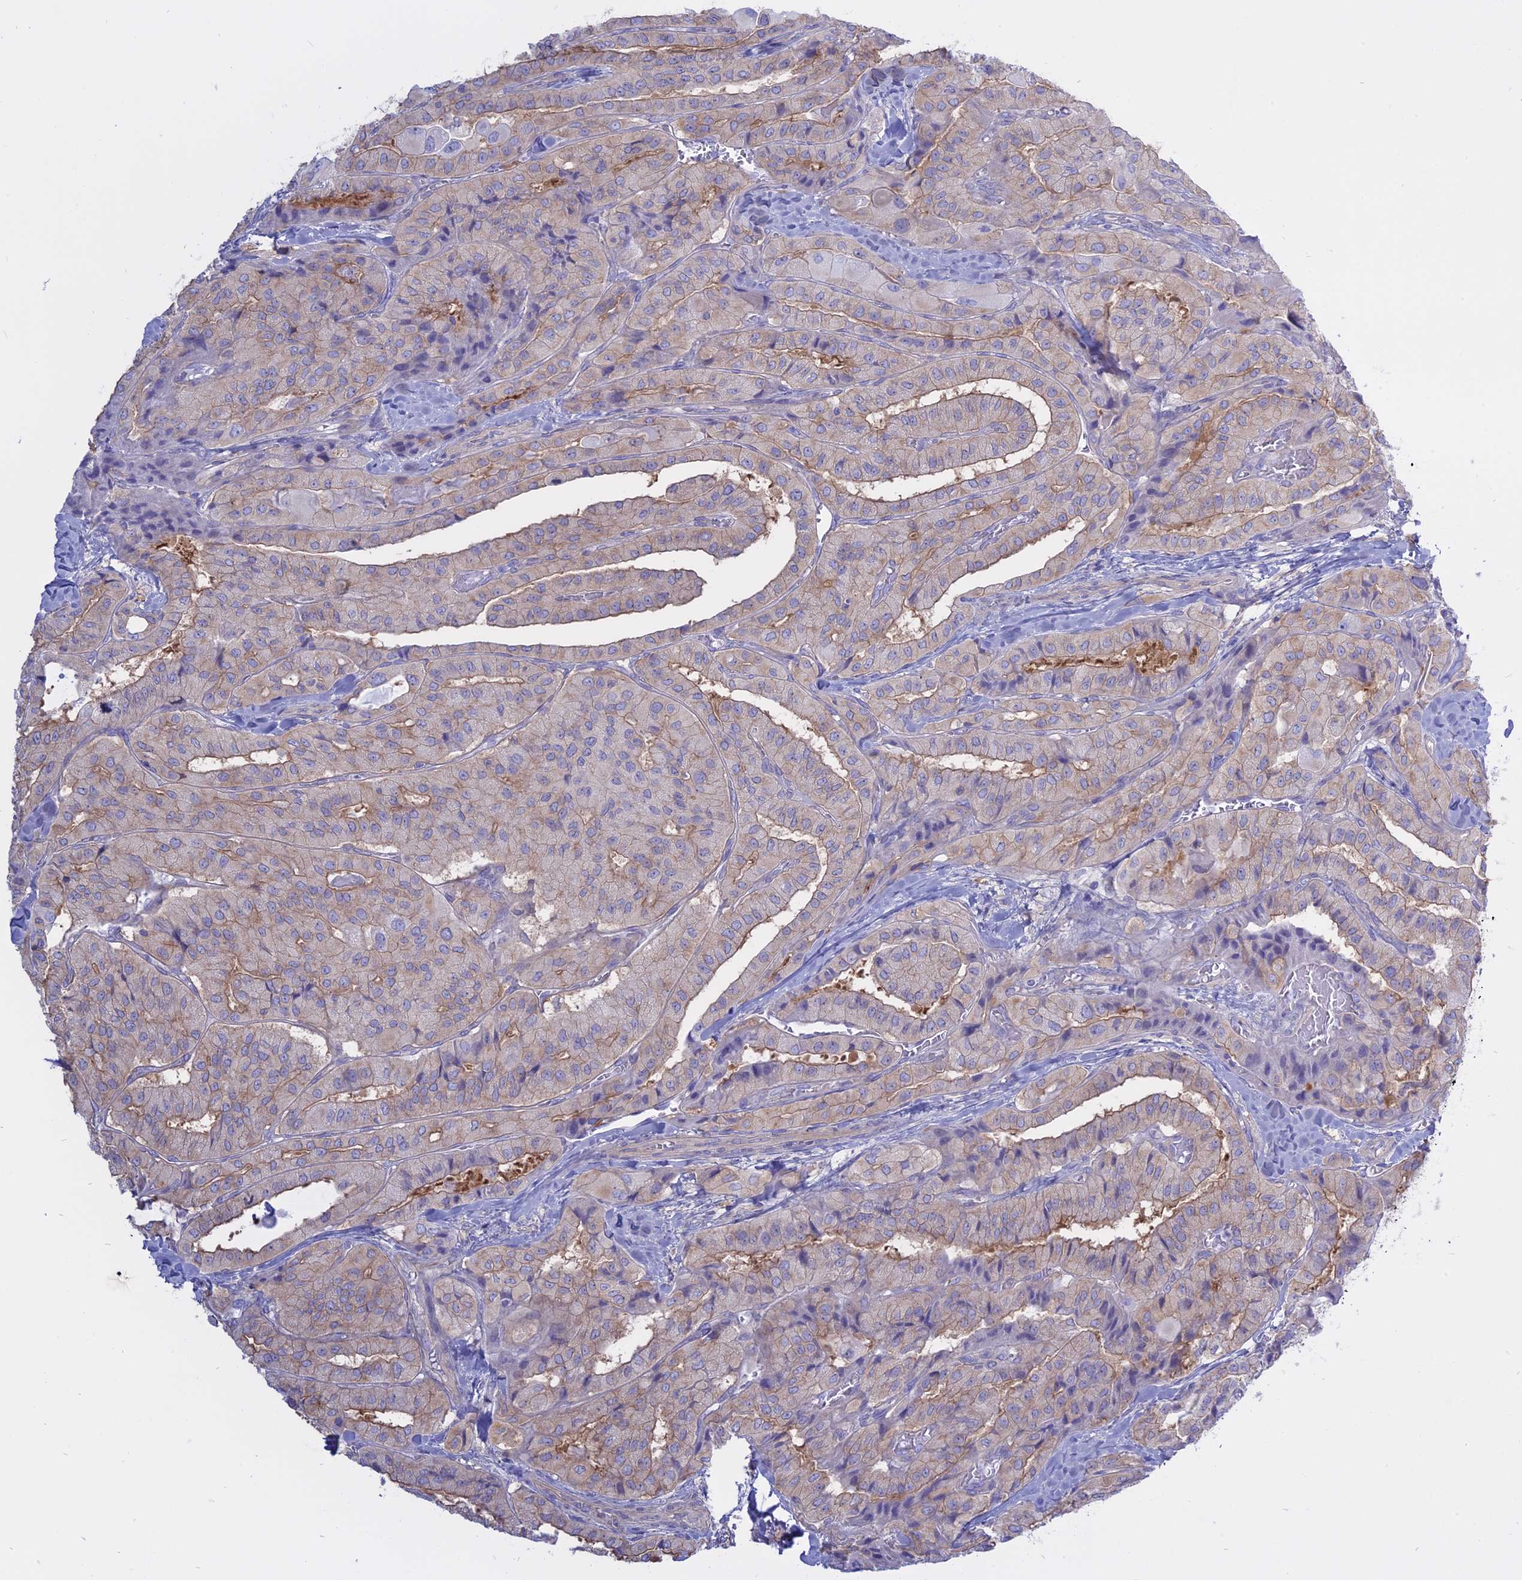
{"staining": {"intensity": "weak", "quantity": "25%-75%", "location": "cytoplasmic/membranous"}, "tissue": "thyroid cancer", "cell_type": "Tumor cells", "image_type": "cancer", "snomed": [{"axis": "morphology", "description": "Normal tissue, NOS"}, {"axis": "morphology", "description": "Papillary adenocarcinoma, NOS"}, {"axis": "topography", "description": "Thyroid gland"}], "caption": "Protein expression analysis of human thyroid papillary adenocarcinoma reveals weak cytoplasmic/membranous expression in about 25%-75% of tumor cells. Nuclei are stained in blue.", "gene": "AHCYL1", "patient": {"sex": "female", "age": 59}}